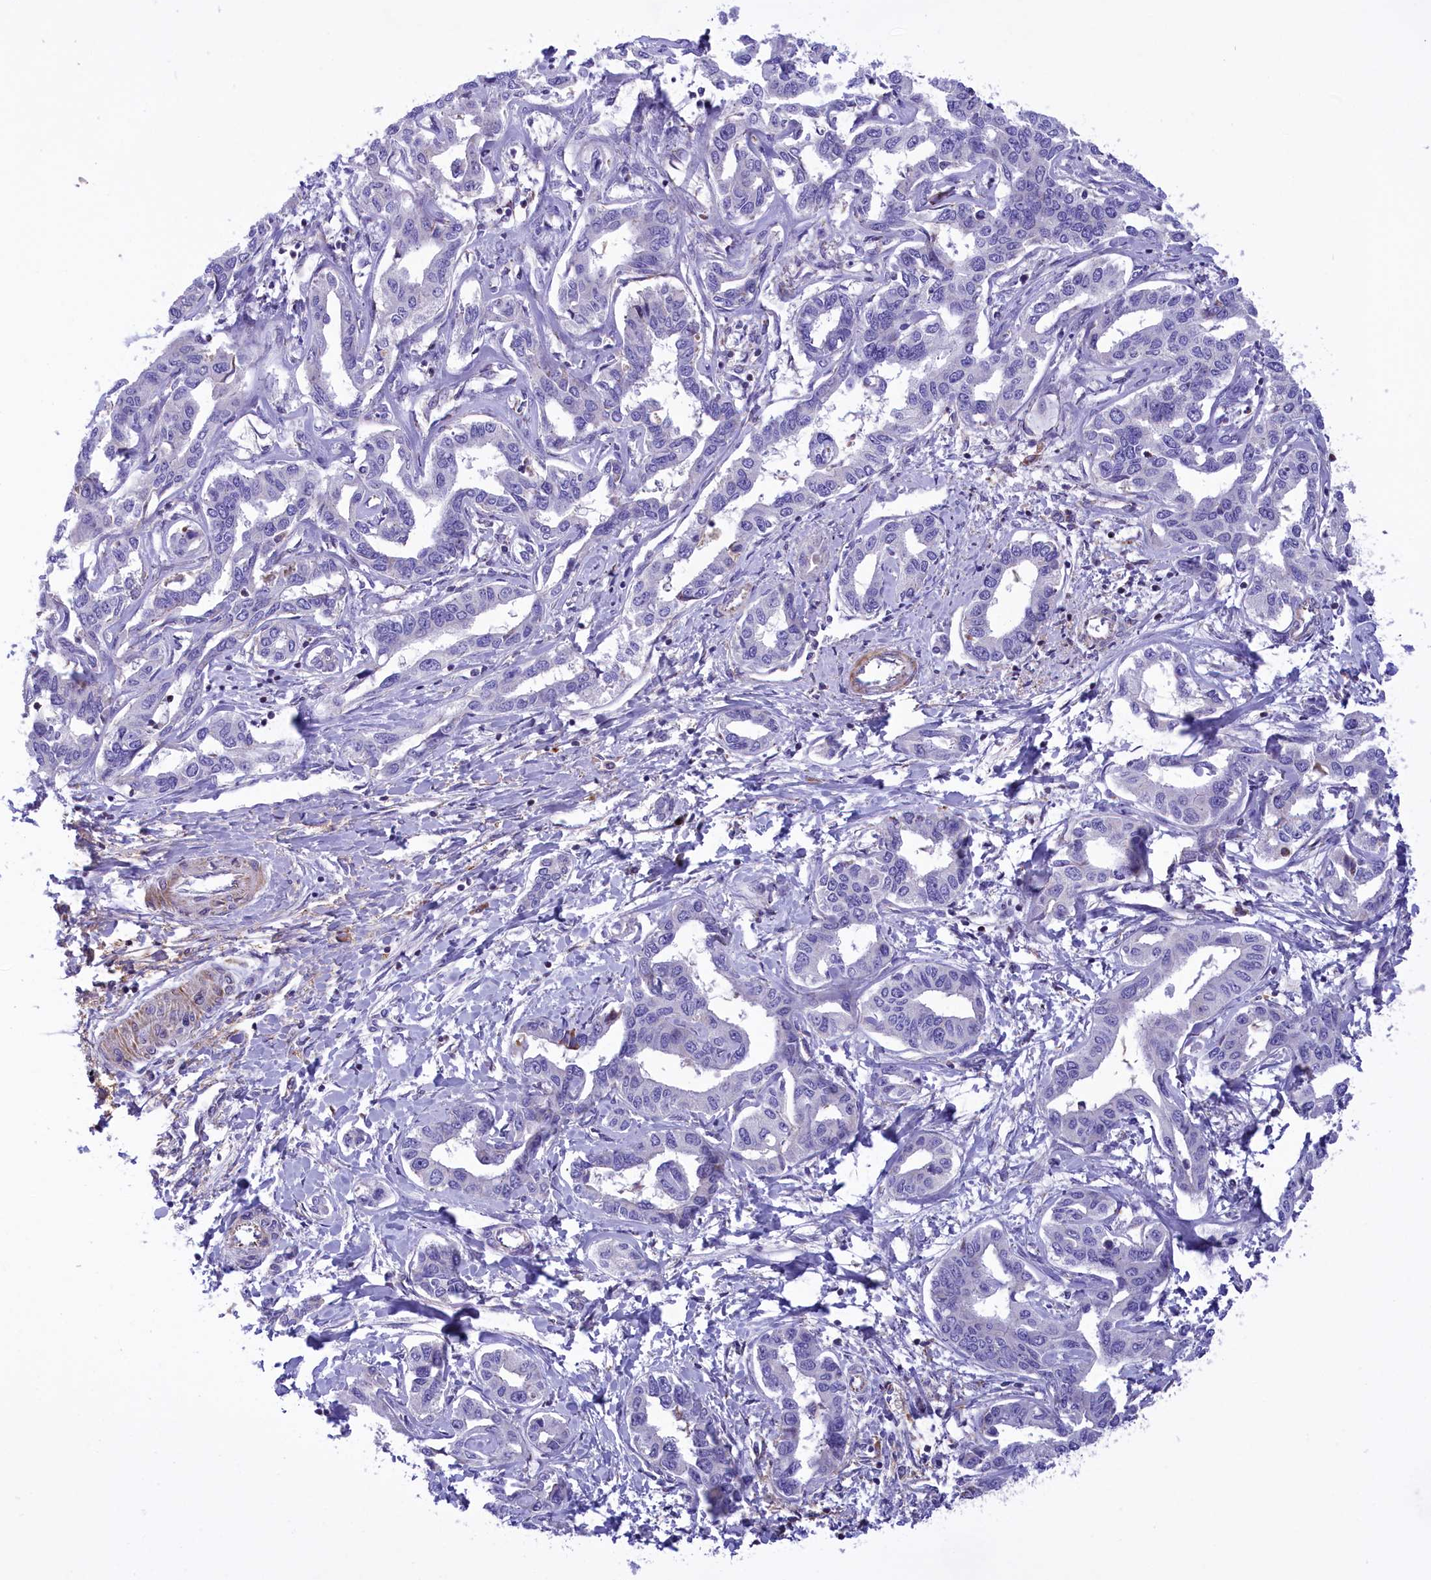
{"staining": {"intensity": "negative", "quantity": "none", "location": "none"}, "tissue": "liver cancer", "cell_type": "Tumor cells", "image_type": "cancer", "snomed": [{"axis": "morphology", "description": "Cholangiocarcinoma"}, {"axis": "topography", "description": "Liver"}], "caption": "Micrograph shows no significant protein positivity in tumor cells of liver cholangiocarcinoma.", "gene": "CORO7-PAM16", "patient": {"sex": "male", "age": 59}}